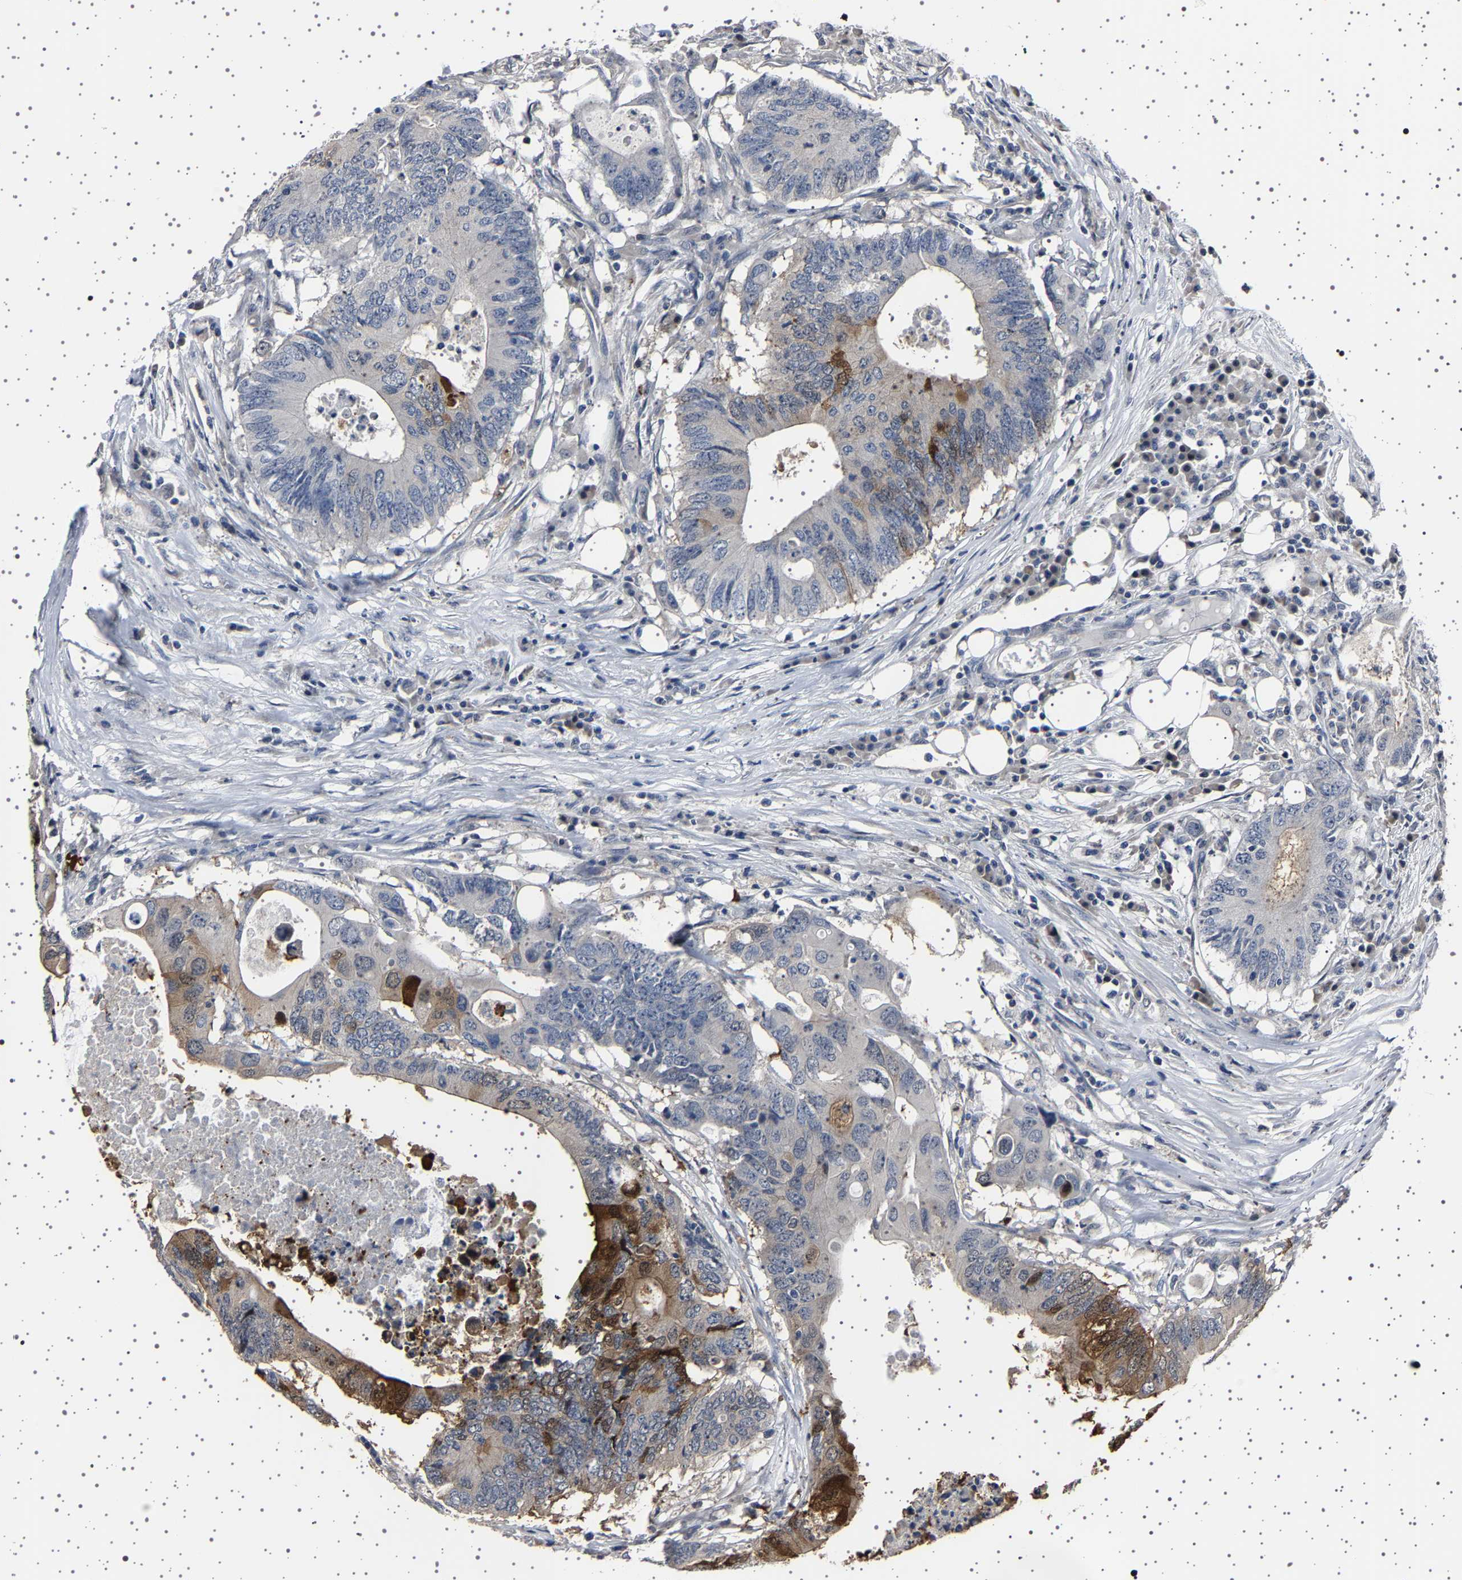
{"staining": {"intensity": "negative", "quantity": "none", "location": "none"}, "tissue": "colorectal cancer", "cell_type": "Tumor cells", "image_type": "cancer", "snomed": [{"axis": "morphology", "description": "Adenocarcinoma, NOS"}, {"axis": "topography", "description": "Colon"}], "caption": "This is a image of immunohistochemistry staining of colorectal cancer, which shows no expression in tumor cells.", "gene": "IL10RB", "patient": {"sex": "male", "age": 71}}